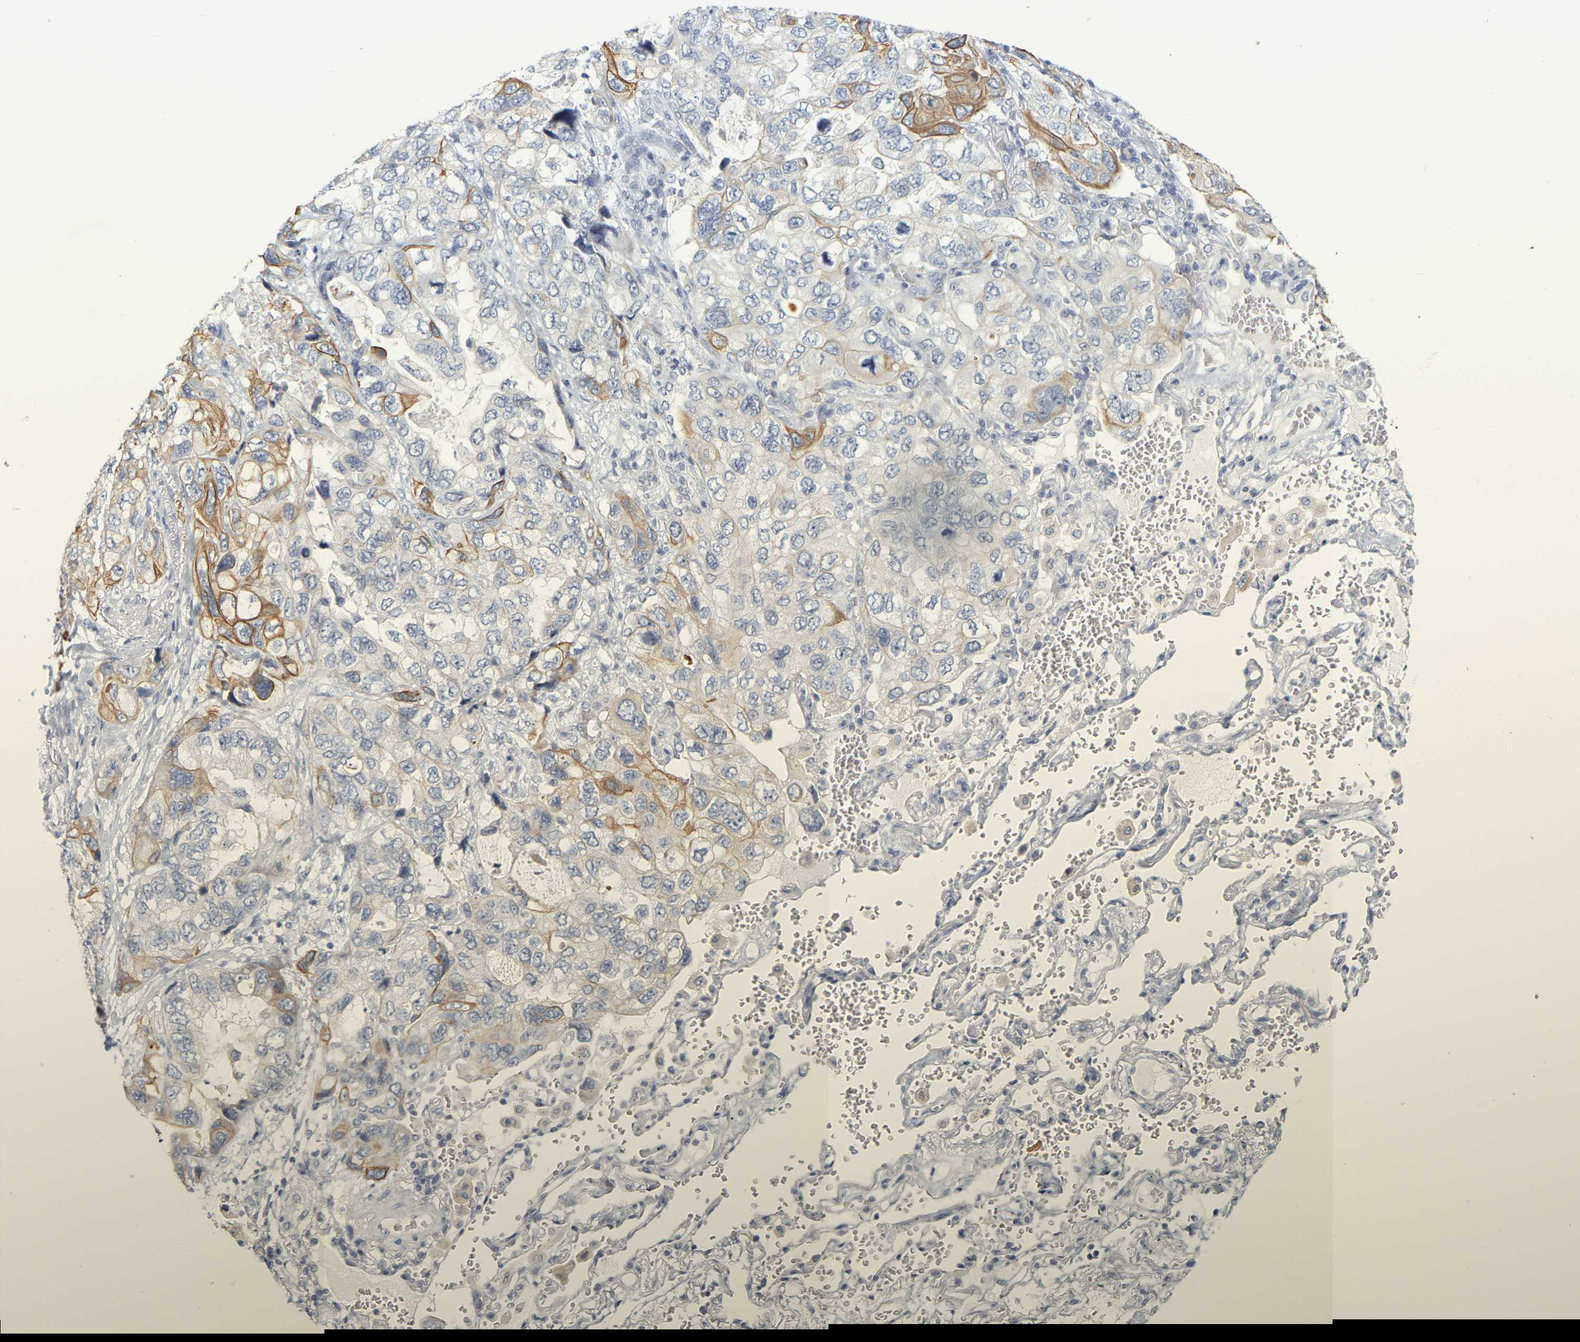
{"staining": {"intensity": "moderate", "quantity": "<25%", "location": "cytoplasmic/membranous"}, "tissue": "lung cancer", "cell_type": "Tumor cells", "image_type": "cancer", "snomed": [{"axis": "morphology", "description": "Squamous cell carcinoma, NOS"}, {"axis": "topography", "description": "Lung"}], "caption": "Immunohistochemical staining of human lung cancer (squamous cell carcinoma) displays low levels of moderate cytoplasmic/membranous protein positivity in about <25% of tumor cells. (DAB IHC, brown staining for protein, blue staining for nuclei).", "gene": "KRT76", "patient": {"sex": "female", "age": 73}}